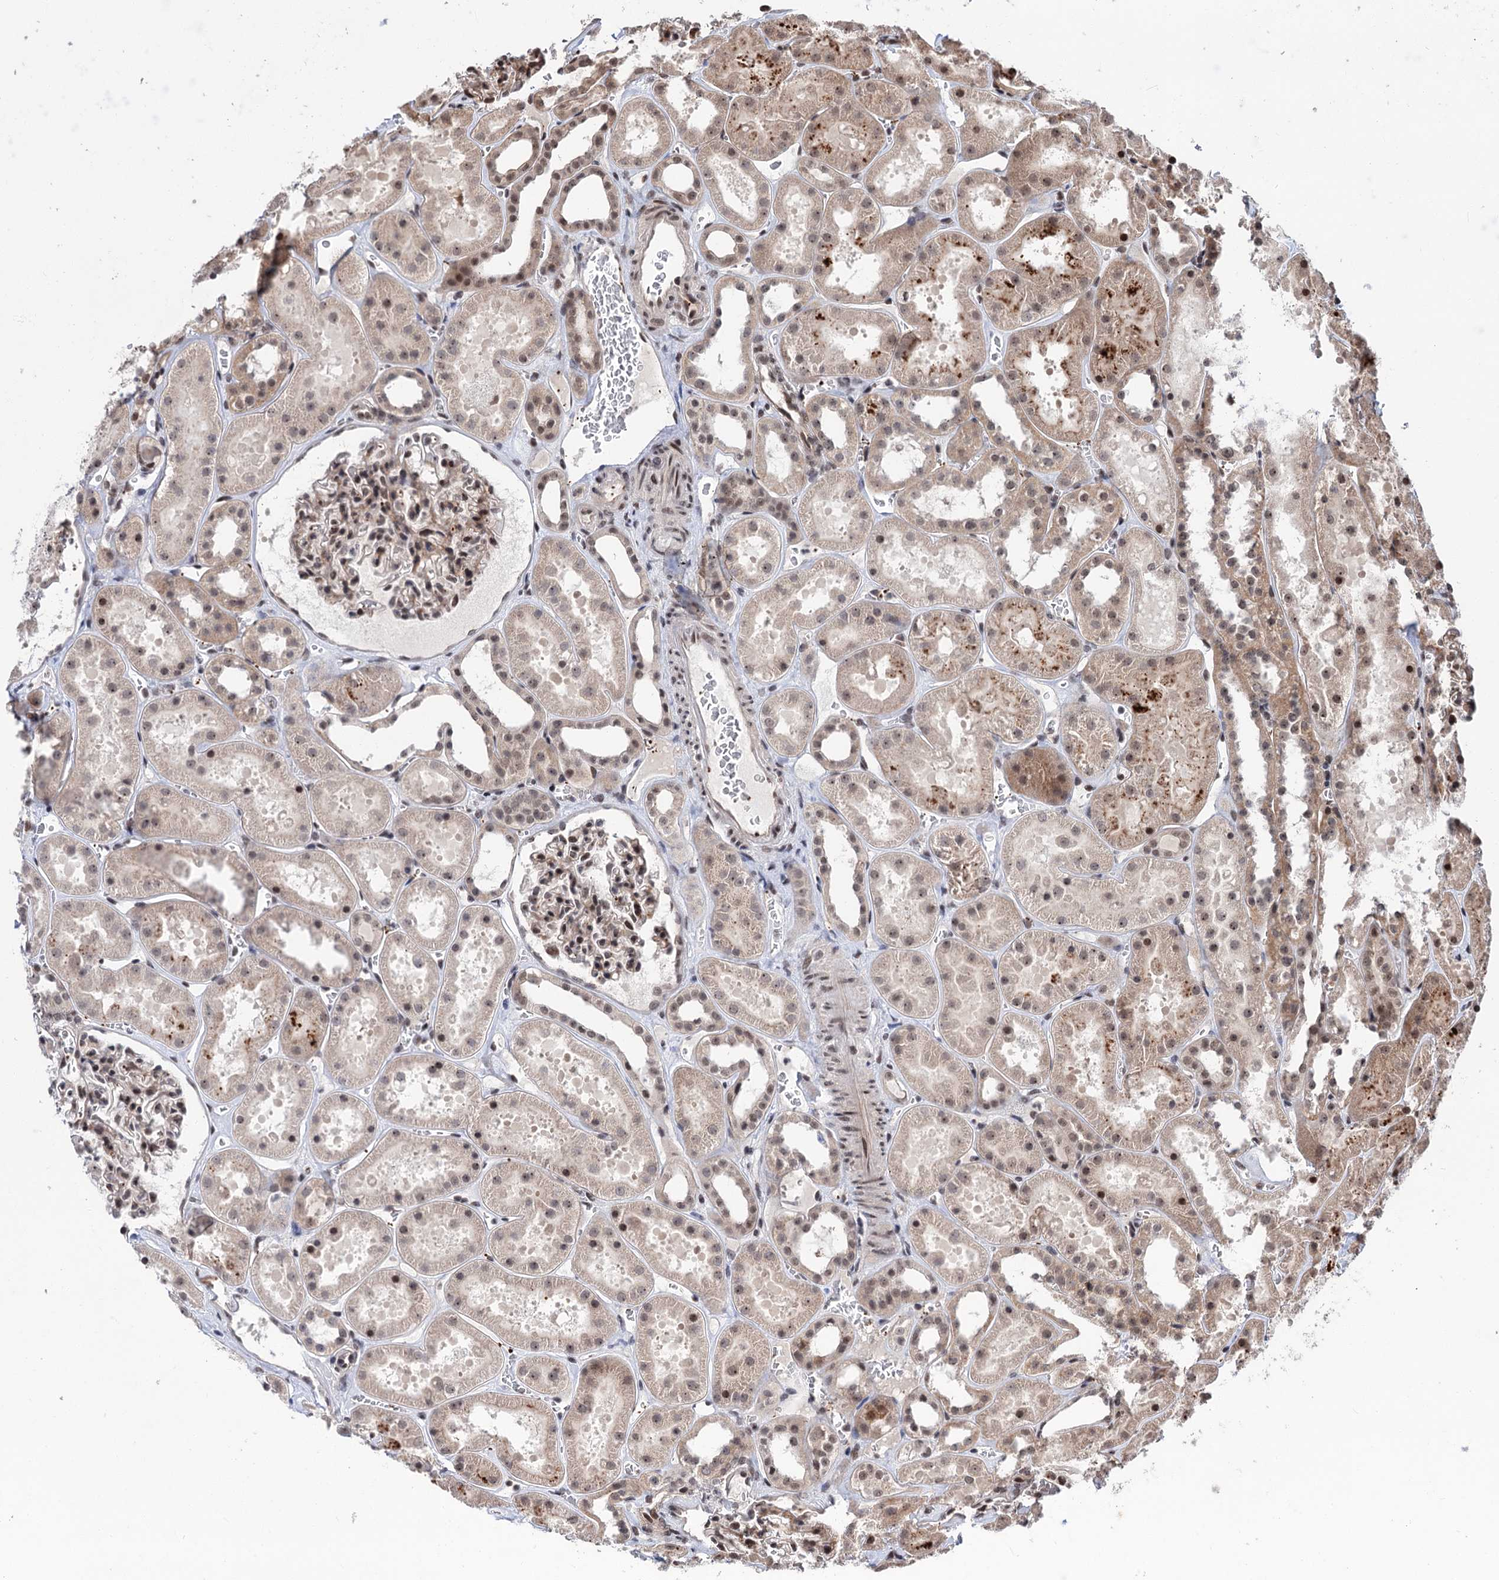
{"staining": {"intensity": "moderate", "quantity": ">75%", "location": "cytoplasmic/membranous,nuclear"}, "tissue": "kidney", "cell_type": "Cells in glomeruli", "image_type": "normal", "snomed": [{"axis": "morphology", "description": "Normal tissue, NOS"}, {"axis": "topography", "description": "Kidney"}], "caption": "Moderate cytoplasmic/membranous,nuclear positivity for a protein is appreciated in approximately >75% of cells in glomeruli of unremarkable kidney using immunohistochemistry (IHC).", "gene": "MAML1", "patient": {"sex": "female", "age": 41}}